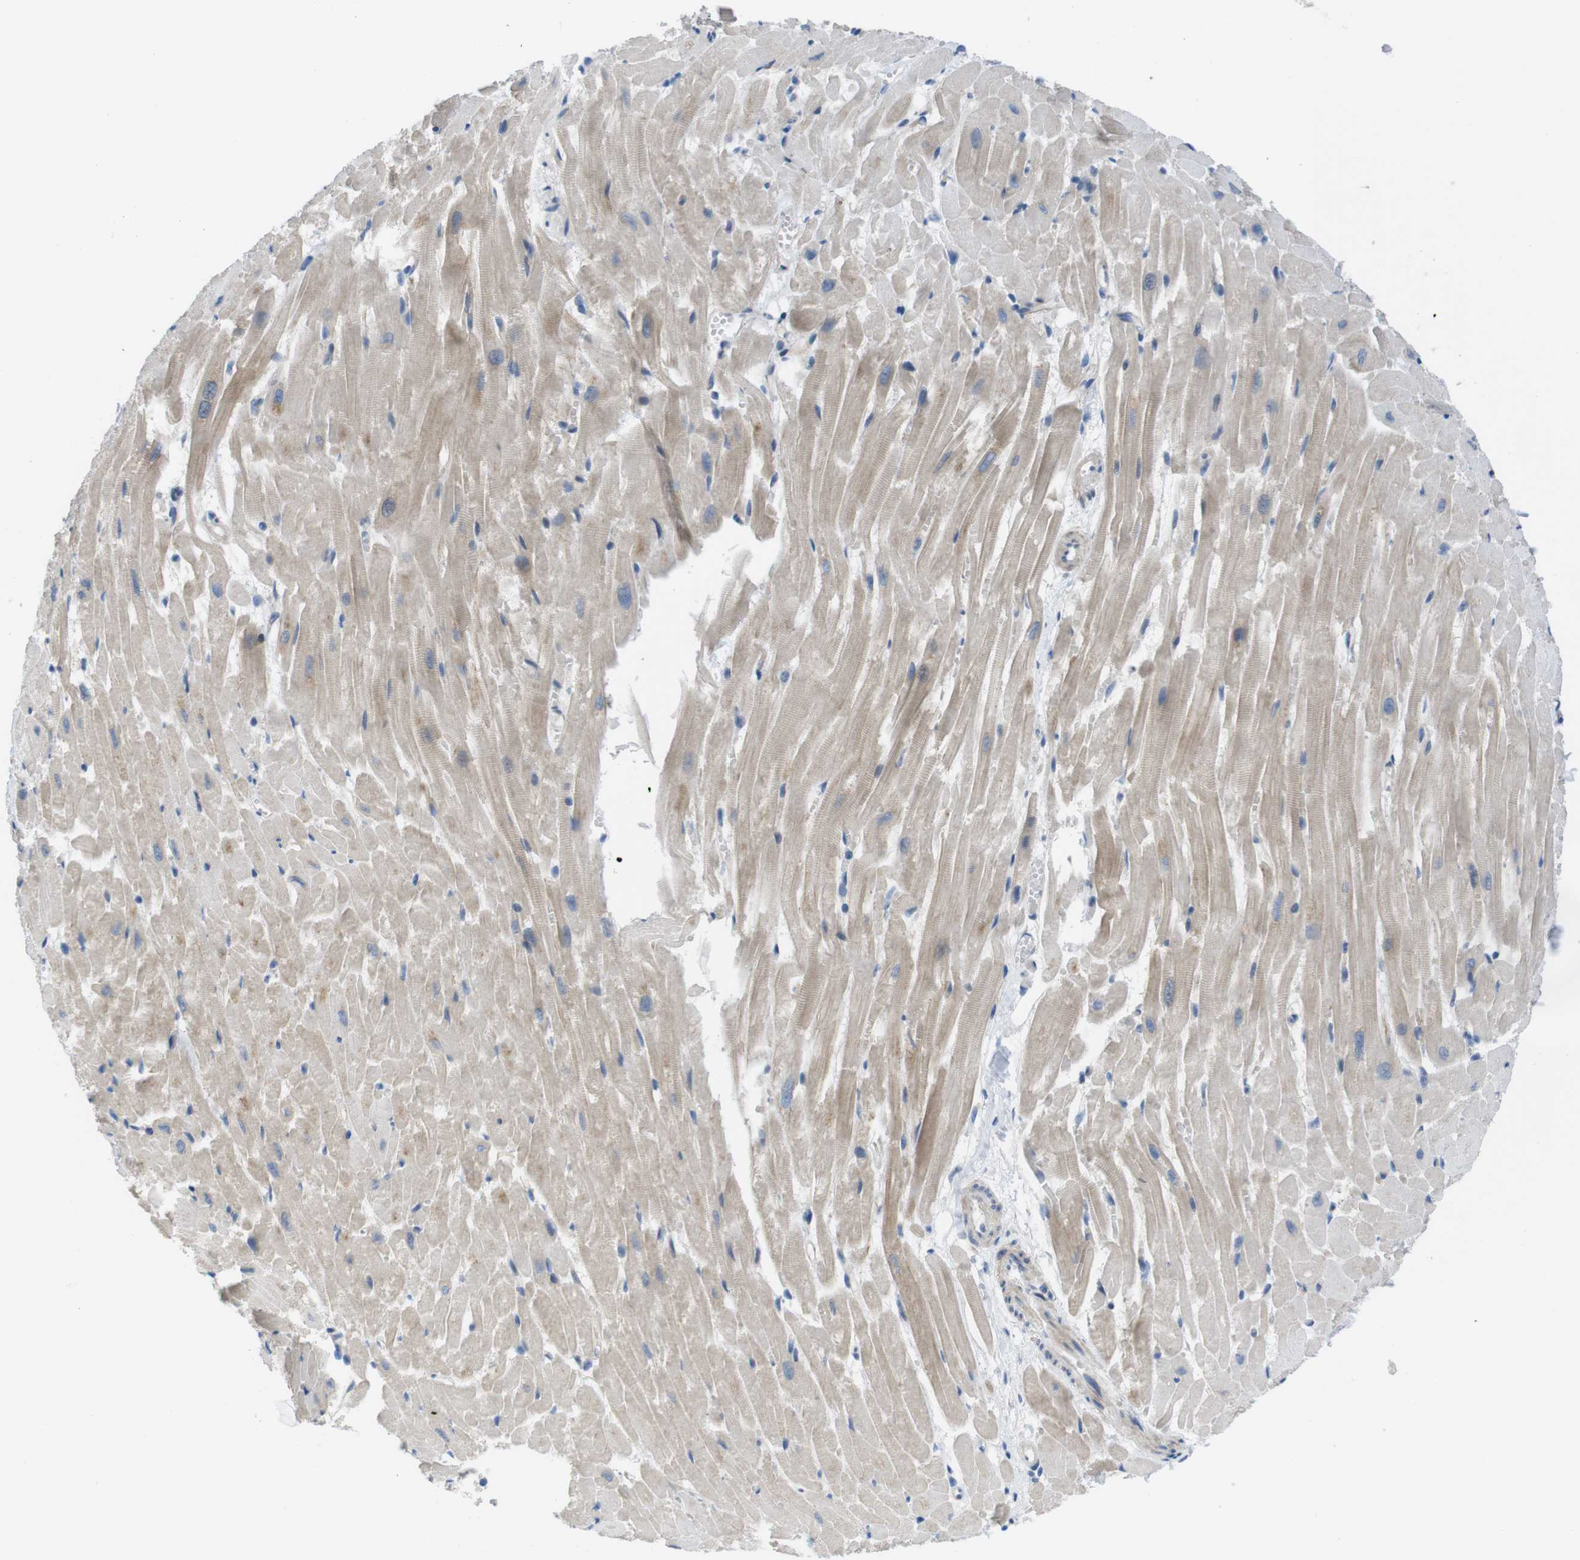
{"staining": {"intensity": "weak", "quantity": "<25%", "location": "cytoplasmic/membranous"}, "tissue": "heart muscle", "cell_type": "Cardiomyocytes", "image_type": "normal", "snomed": [{"axis": "morphology", "description": "Normal tissue, NOS"}, {"axis": "topography", "description": "Heart"}], "caption": "This is an immunohistochemistry image of normal human heart muscle. There is no positivity in cardiomyocytes.", "gene": "MTHFD1L", "patient": {"sex": "female", "age": 19}}